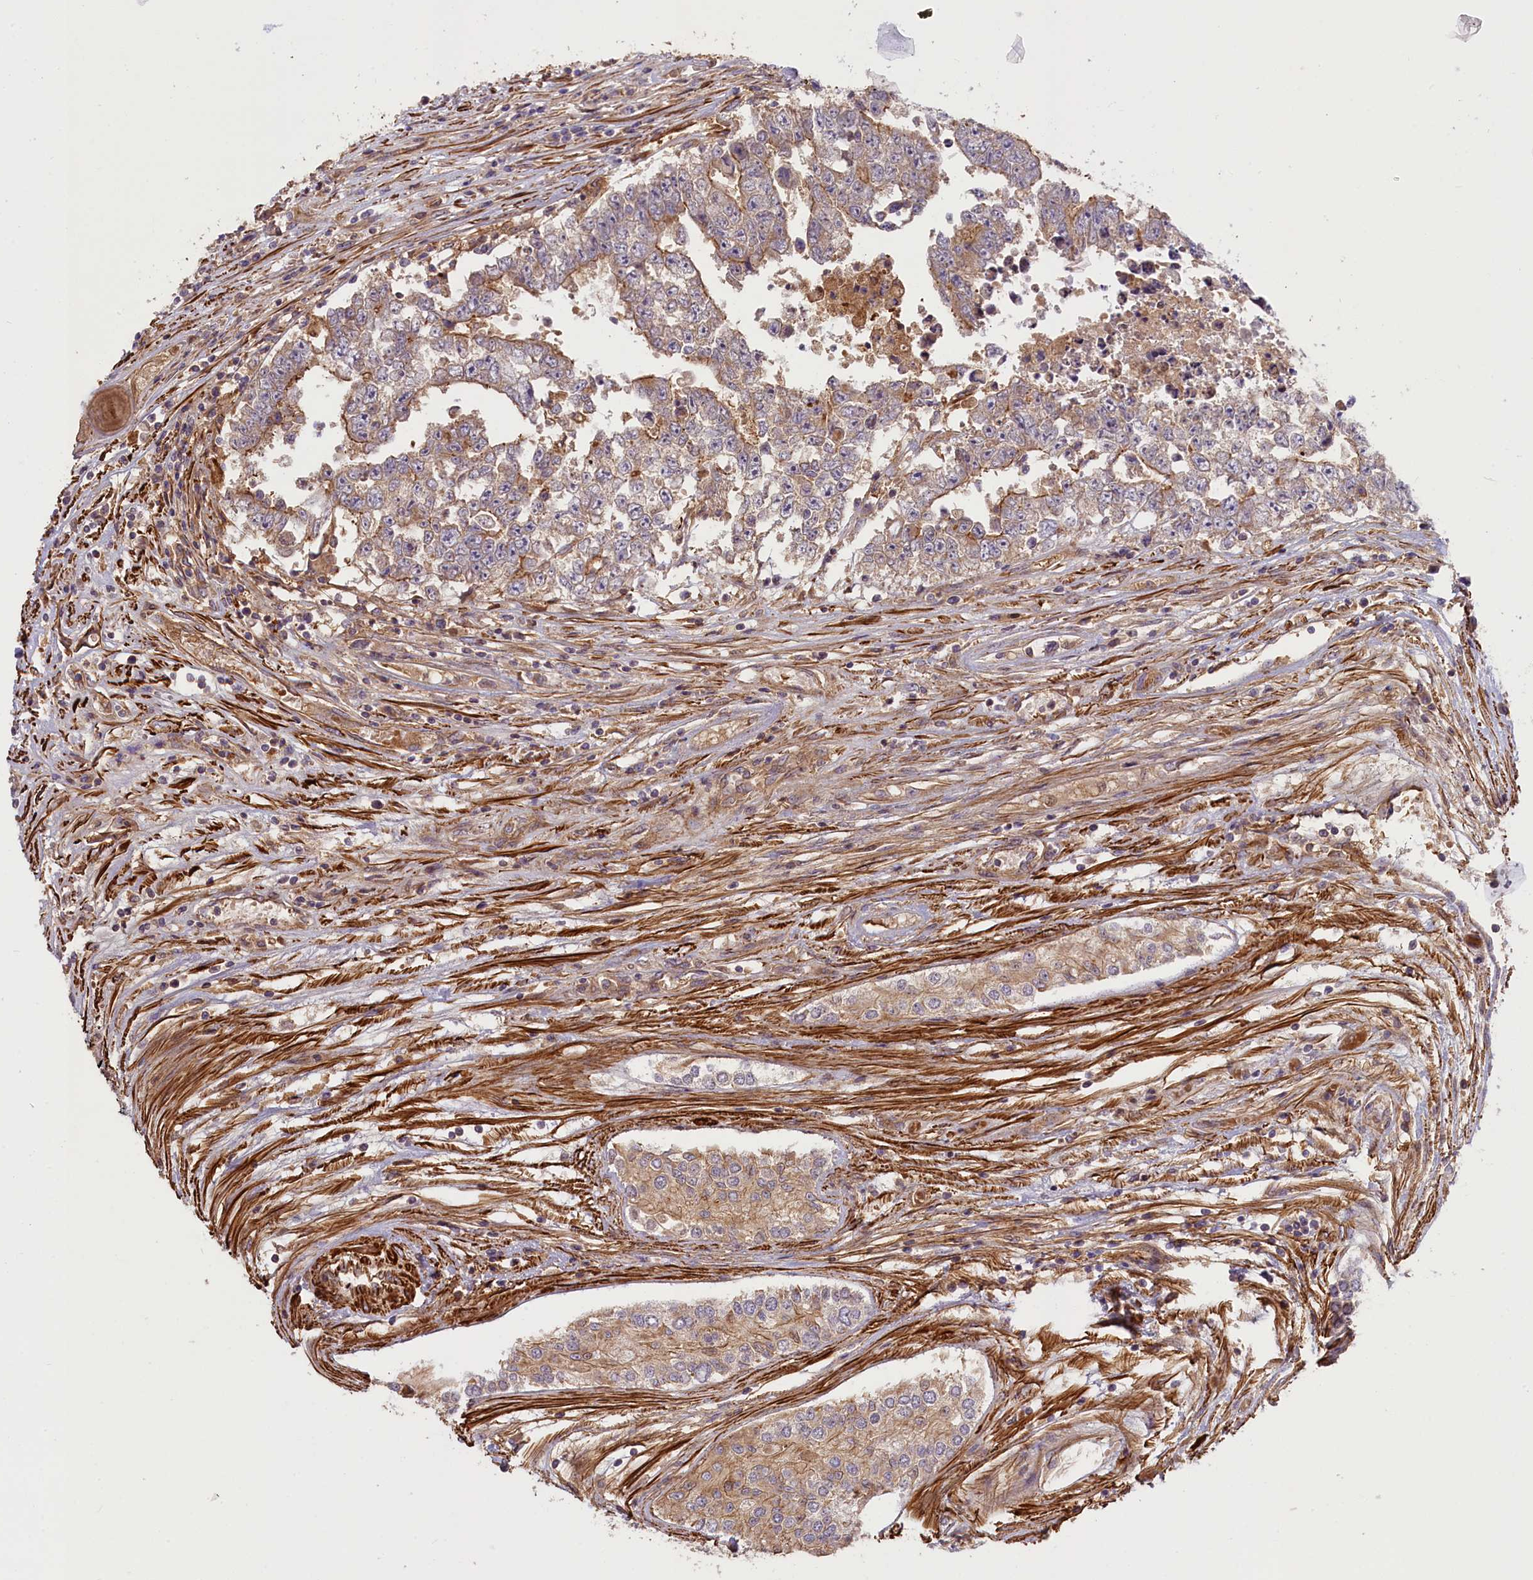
{"staining": {"intensity": "moderate", "quantity": "<25%", "location": "cytoplasmic/membranous"}, "tissue": "testis cancer", "cell_type": "Tumor cells", "image_type": "cancer", "snomed": [{"axis": "morphology", "description": "Carcinoma, Embryonal, NOS"}, {"axis": "topography", "description": "Testis"}], "caption": "Tumor cells show moderate cytoplasmic/membranous expression in approximately <25% of cells in embryonal carcinoma (testis).", "gene": "FUZ", "patient": {"sex": "male", "age": 25}}